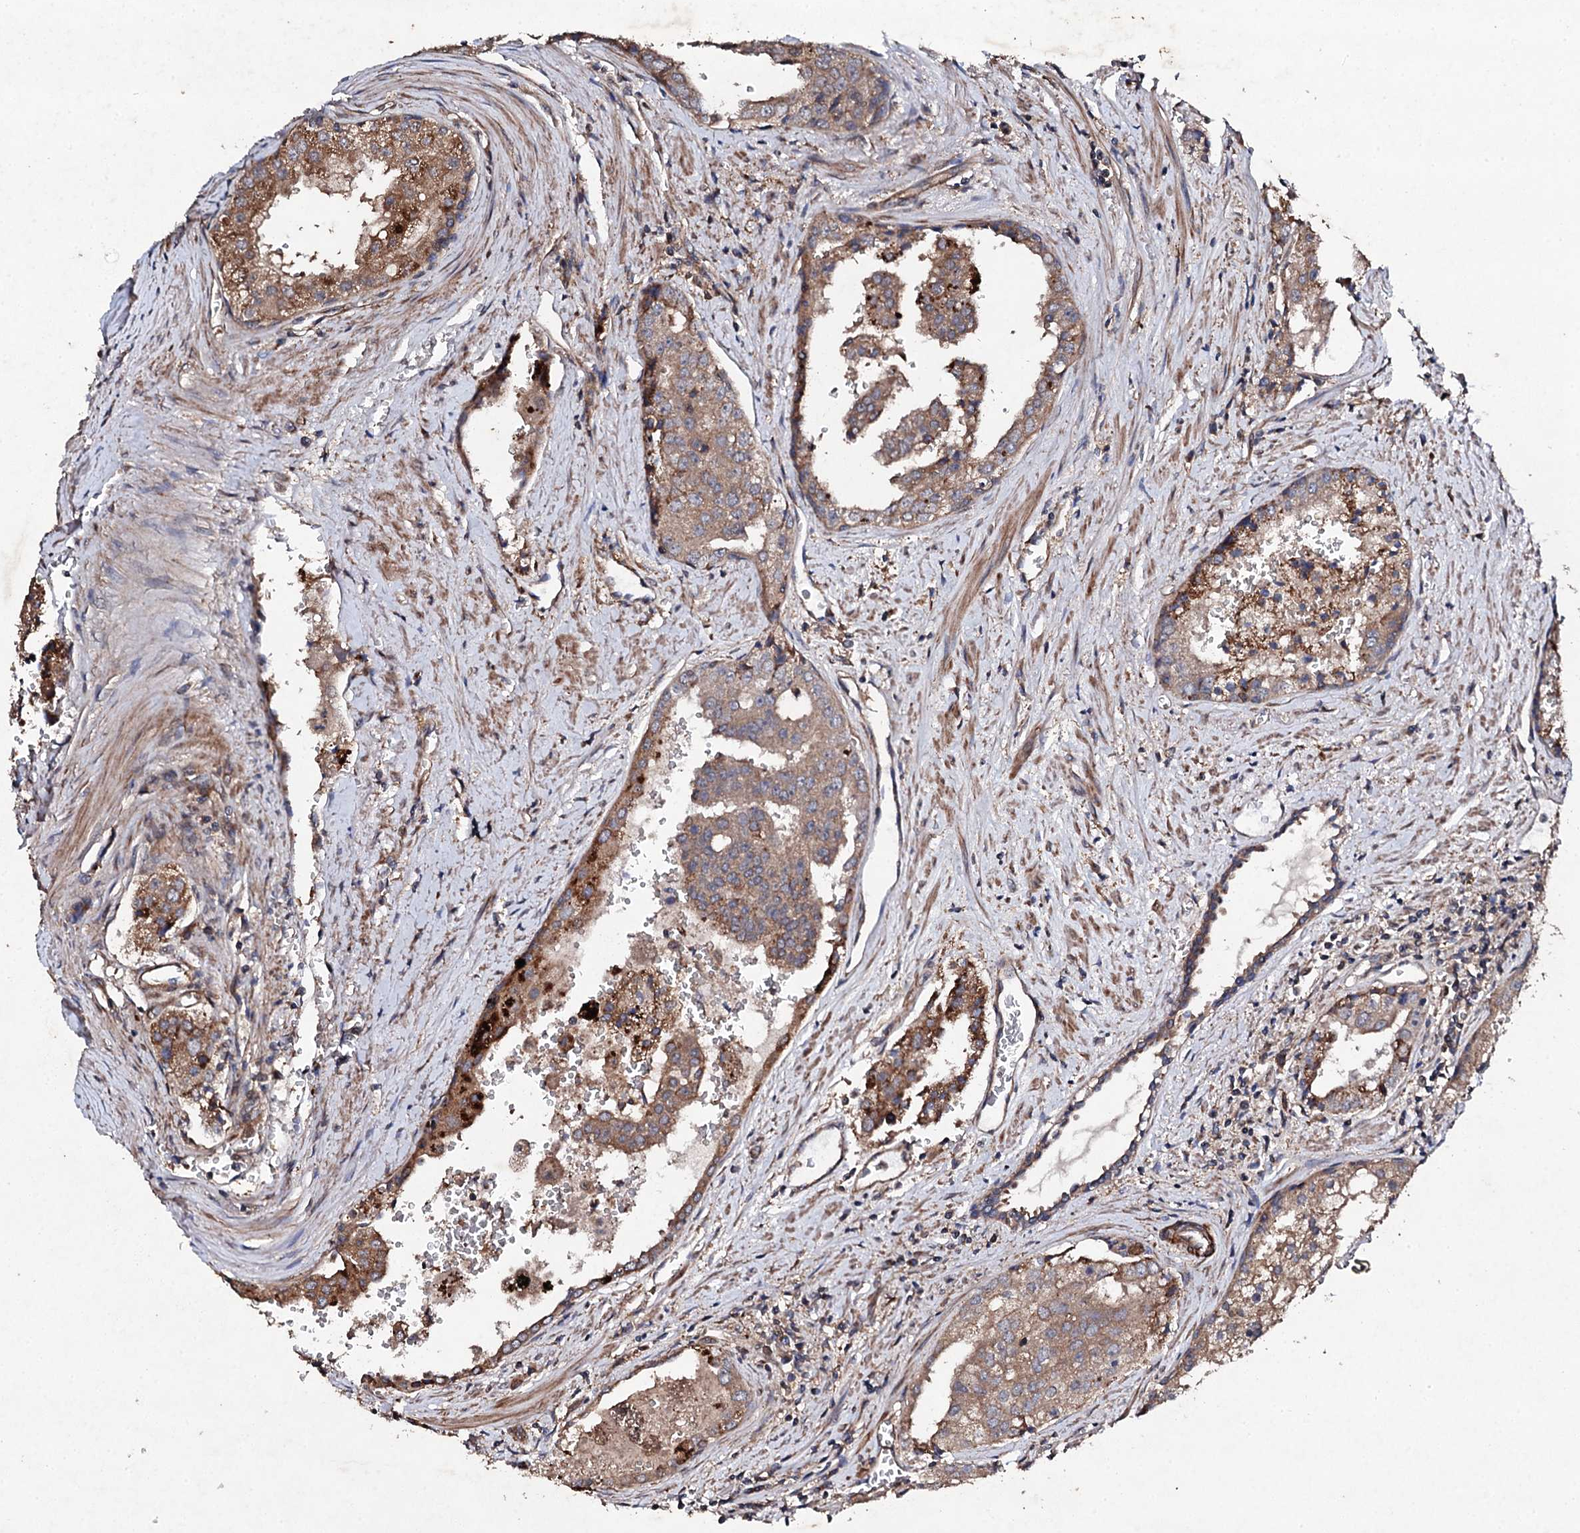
{"staining": {"intensity": "moderate", "quantity": ">75%", "location": "cytoplasmic/membranous"}, "tissue": "prostate cancer", "cell_type": "Tumor cells", "image_type": "cancer", "snomed": [{"axis": "morphology", "description": "Adenocarcinoma, High grade"}, {"axis": "topography", "description": "Prostate"}], "caption": "Protein staining exhibits moderate cytoplasmic/membranous staining in about >75% of tumor cells in prostate high-grade adenocarcinoma.", "gene": "MOCOS", "patient": {"sex": "male", "age": 68}}